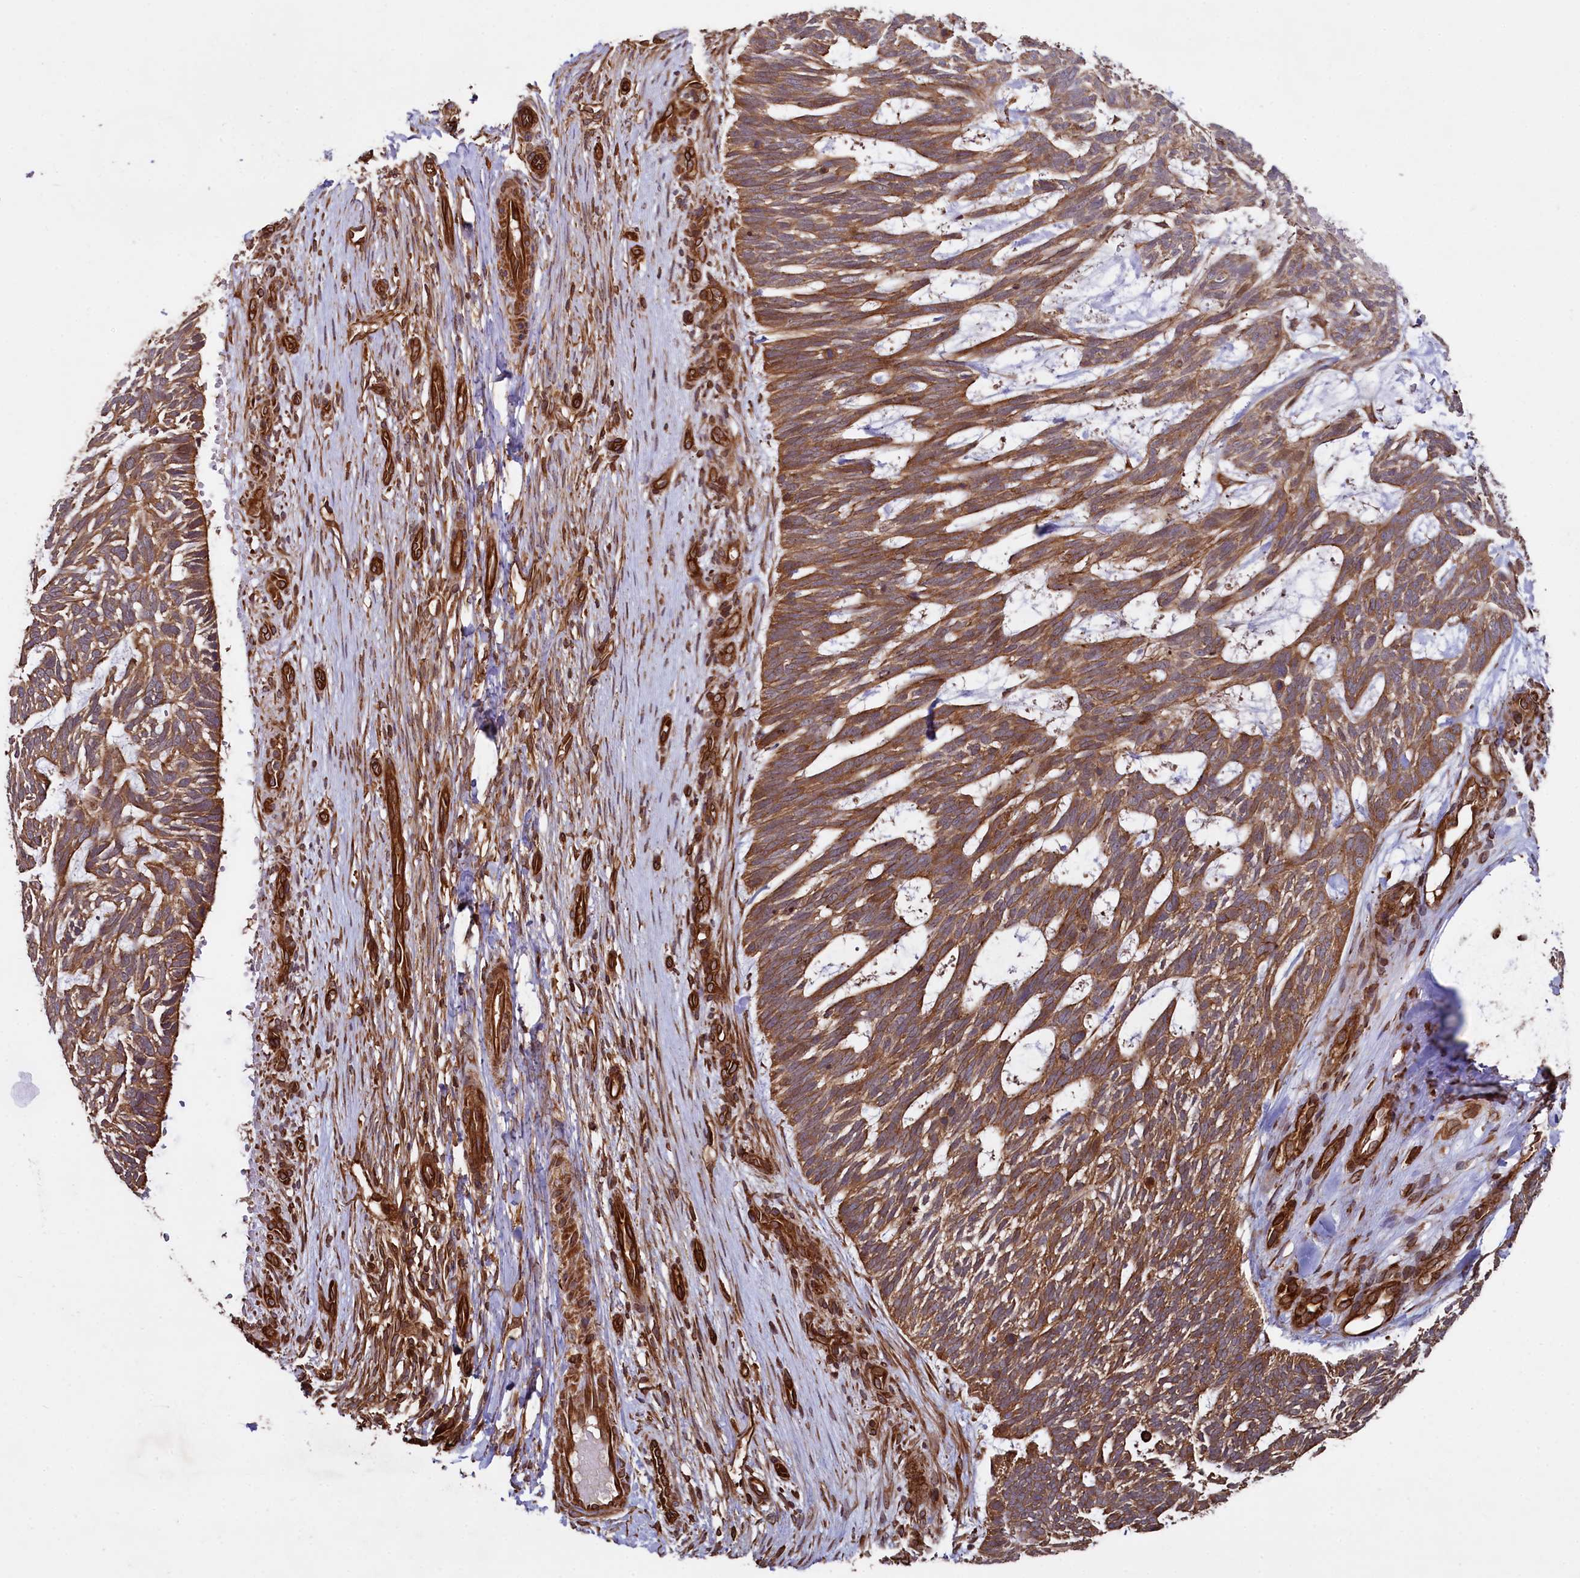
{"staining": {"intensity": "moderate", "quantity": ">75%", "location": "cytoplasmic/membranous"}, "tissue": "skin cancer", "cell_type": "Tumor cells", "image_type": "cancer", "snomed": [{"axis": "morphology", "description": "Basal cell carcinoma"}, {"axis": "topography", "description": "Skin"}], "caption": "Immunohistochemistry of skin cancer (basal cell carcinoma) displays medium levels of moderate cytoplasmic/membranous positivity in about >75% of tumor cells. (DAB = brown stain, brightfield microscopy at high magnification).", "gene": "SVIP", "patient": {"sex": "male", "age": 88}}